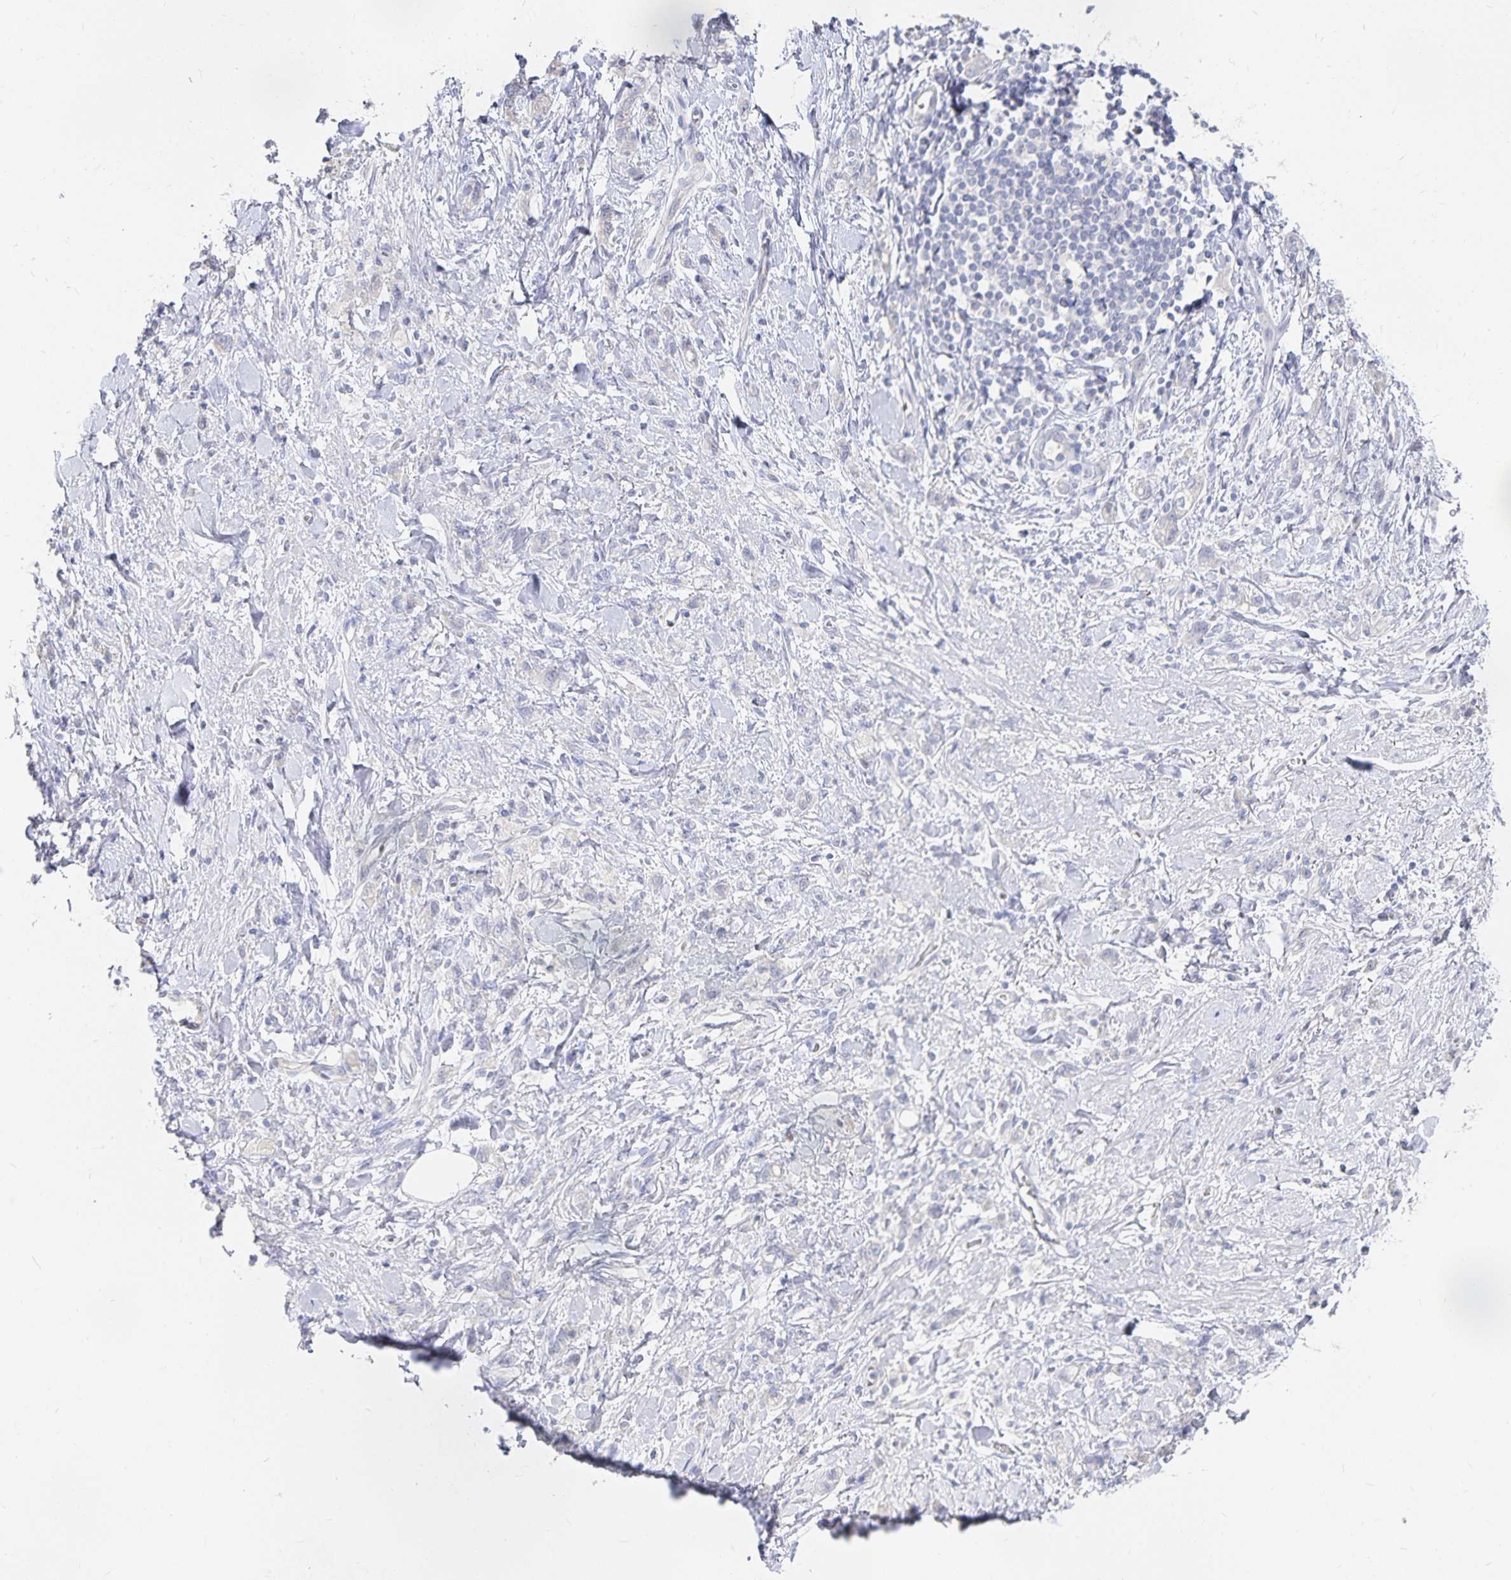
{"staining": {"intensity": "negative", "quantity": "none", "location": "none"}, "tissue": "stomach cancer", "cell_type": "Tumor cells", "image_type": "cancer", "snomed": [{"axis": "morphology", "description": "Adenocarcinoma, NOS"}, {"axis": "topography", "description": "Stomach"}], "caption": "DAB (3,3'-diaminobenzidine) immunohistochemical staining of human adenocarcinoma (stomach) displays no significant staining in tumor cells.", "gene": "DNAH9", "patient": {"sex": "male", "age": 77}}